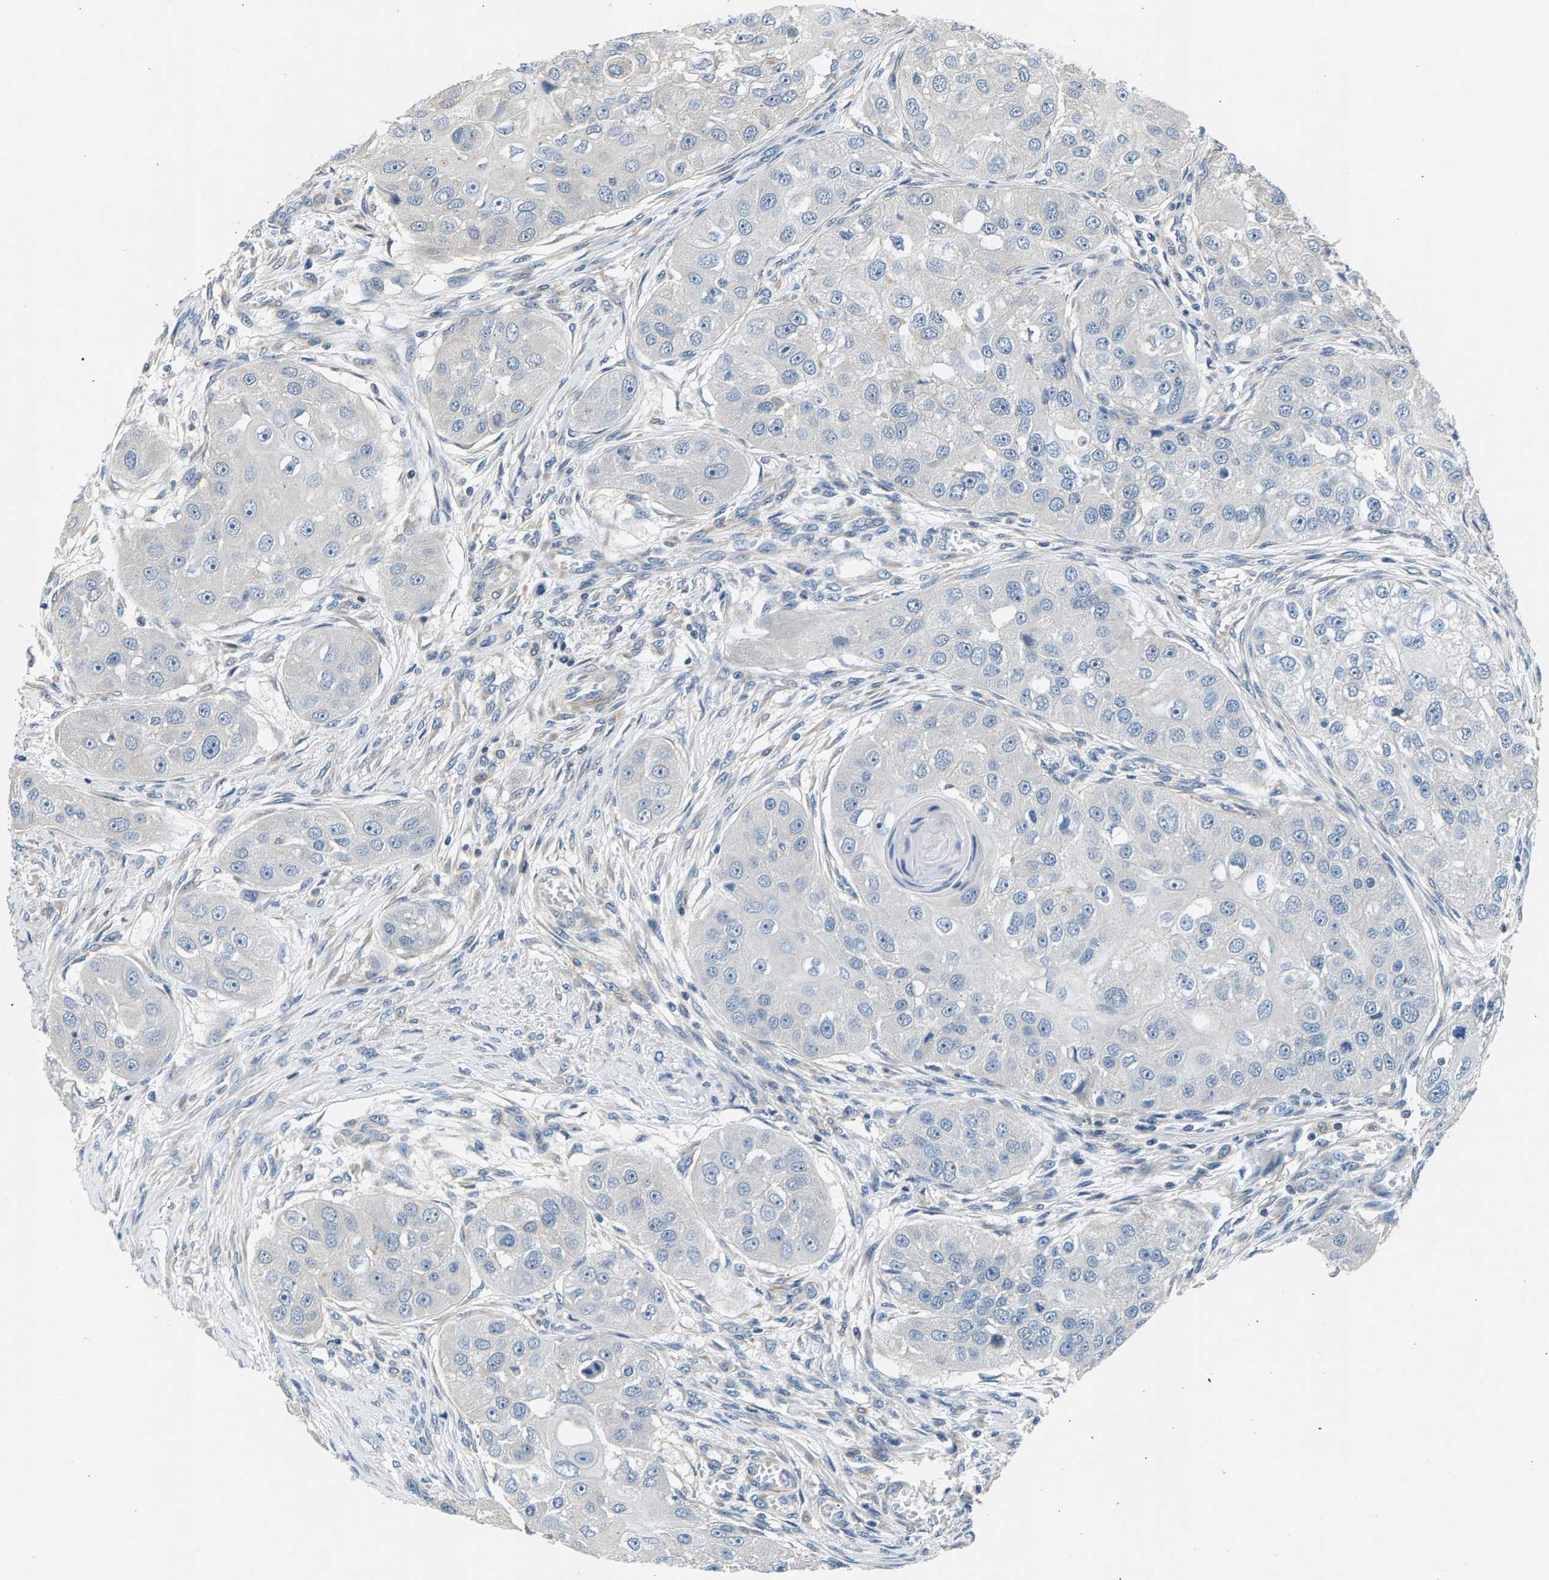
{"staining": {"intensity": "negative", "quantity": "none", "location": "none"}, "tissue": "head and neck cancer", "cell_type": "Tumor cells", "image_type": "cancer", "snomed": [{"axis": "morphology", "description": "Normal tissue, NOS"}, {"axis": "morphology", "description": "Squamous cell carcinoma, NOS"}, {"axis": "topography", "description": "Skeletal muscle"}, {"axis": "topography", "description": "Head-Neck"}], "caption": "This is a image of IHC staining of head and neck squamous cell carcinoma, which shows no expression in tumor cells.", "gene": "NT5C", "patient": {"sex": "male", "age": 51}}